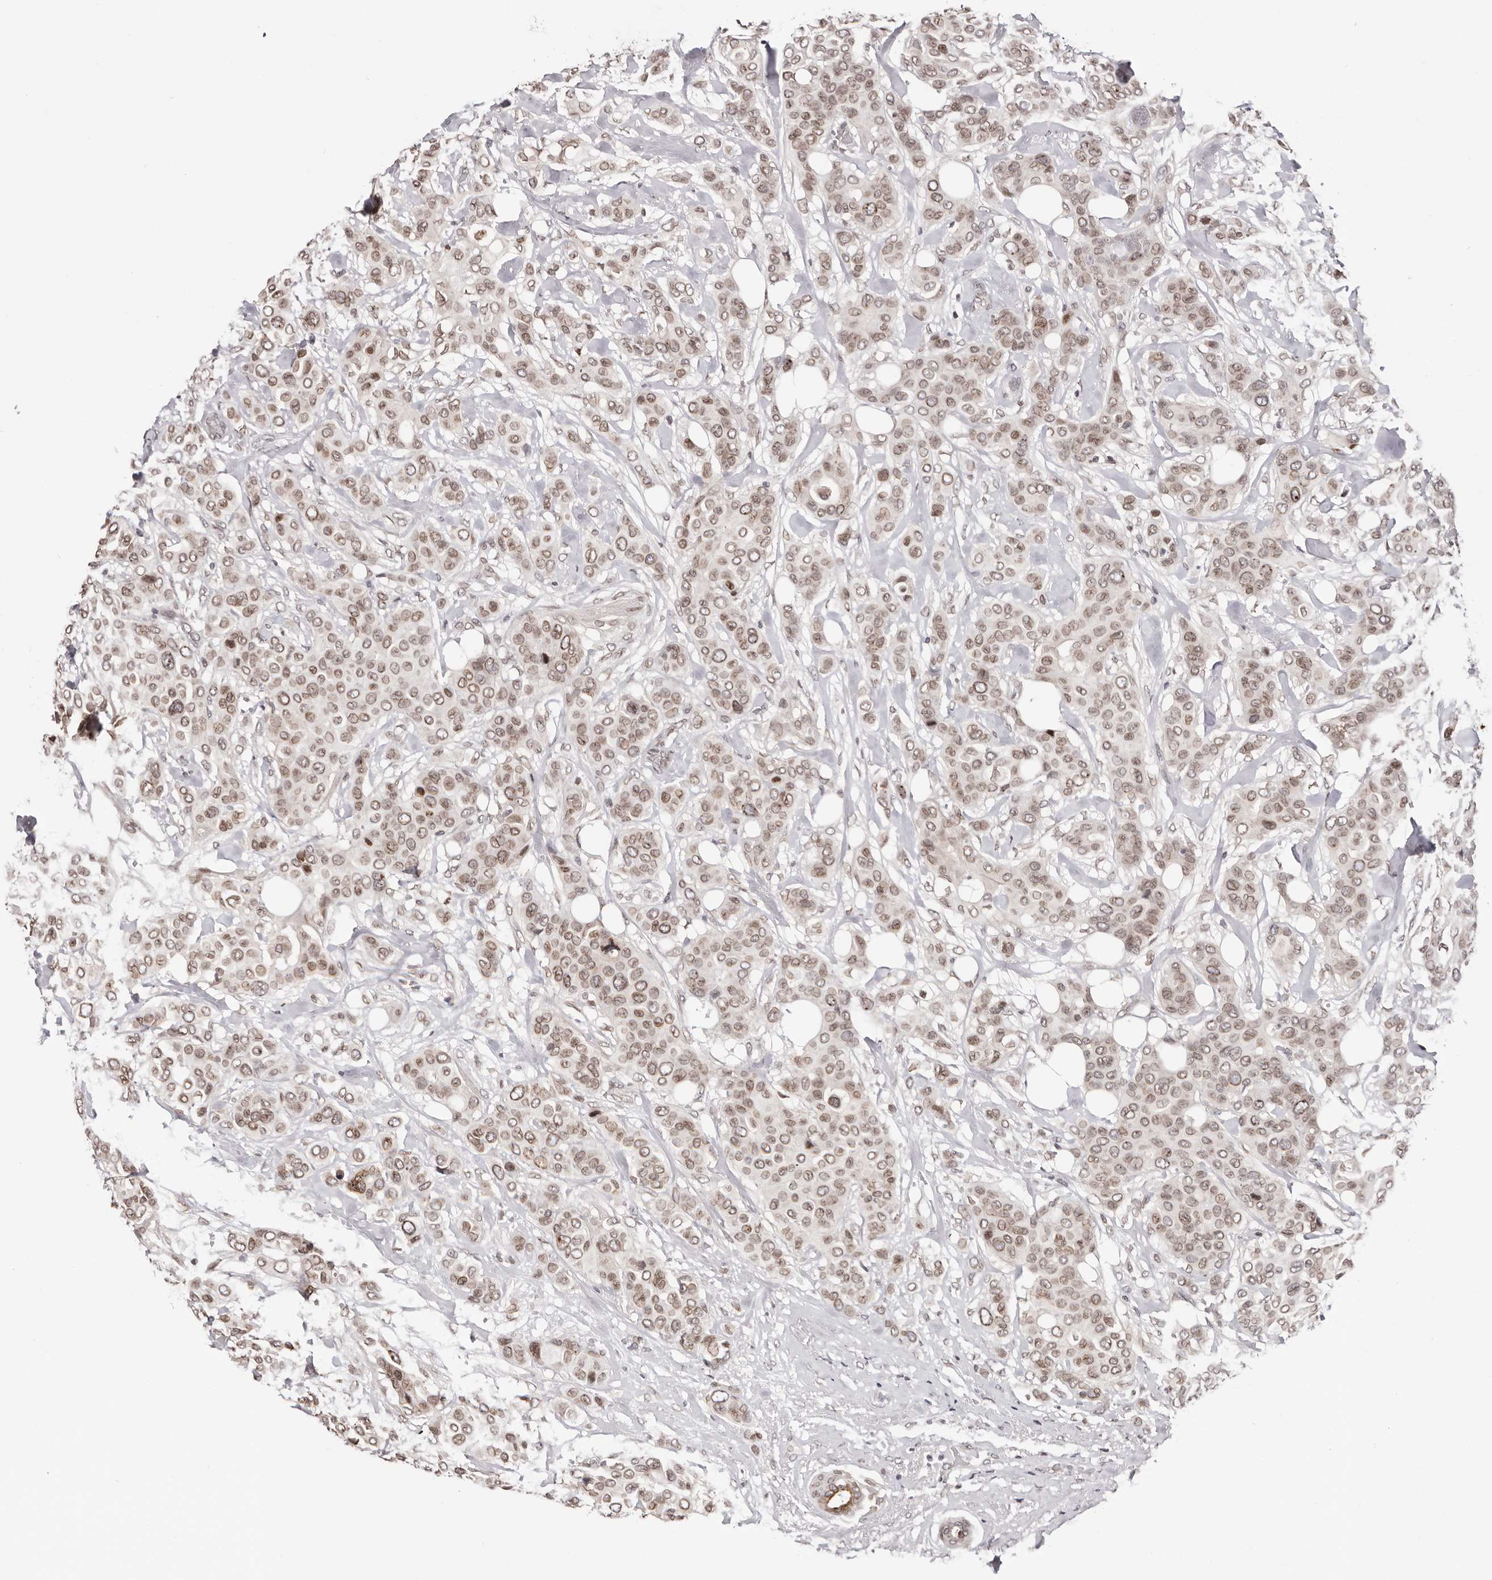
{"staining": {"intensity": "moderate", "quantity": ">75%", "location": "cytoplasmic/membranous,nuclear"}, "tissue": "breast cancer", "cell_type": "Tumor cells", "image_type": "cancer", "snomed": [{"axis": "morphology", "description": "Lobular carcinoma"}, {"axis": "topography", "description": "Breast"}], "caption": "A medium amount of moderate cytoplasmic/membranous and nuclear staining is seen in approximately >75% of tumor cells in breast cancer (lobular carcinoma) tissue. (IHC, brightfield microscopy, high magnification).", "gene": "NUP153", "patient": {"sex": "female", "age": 51}}